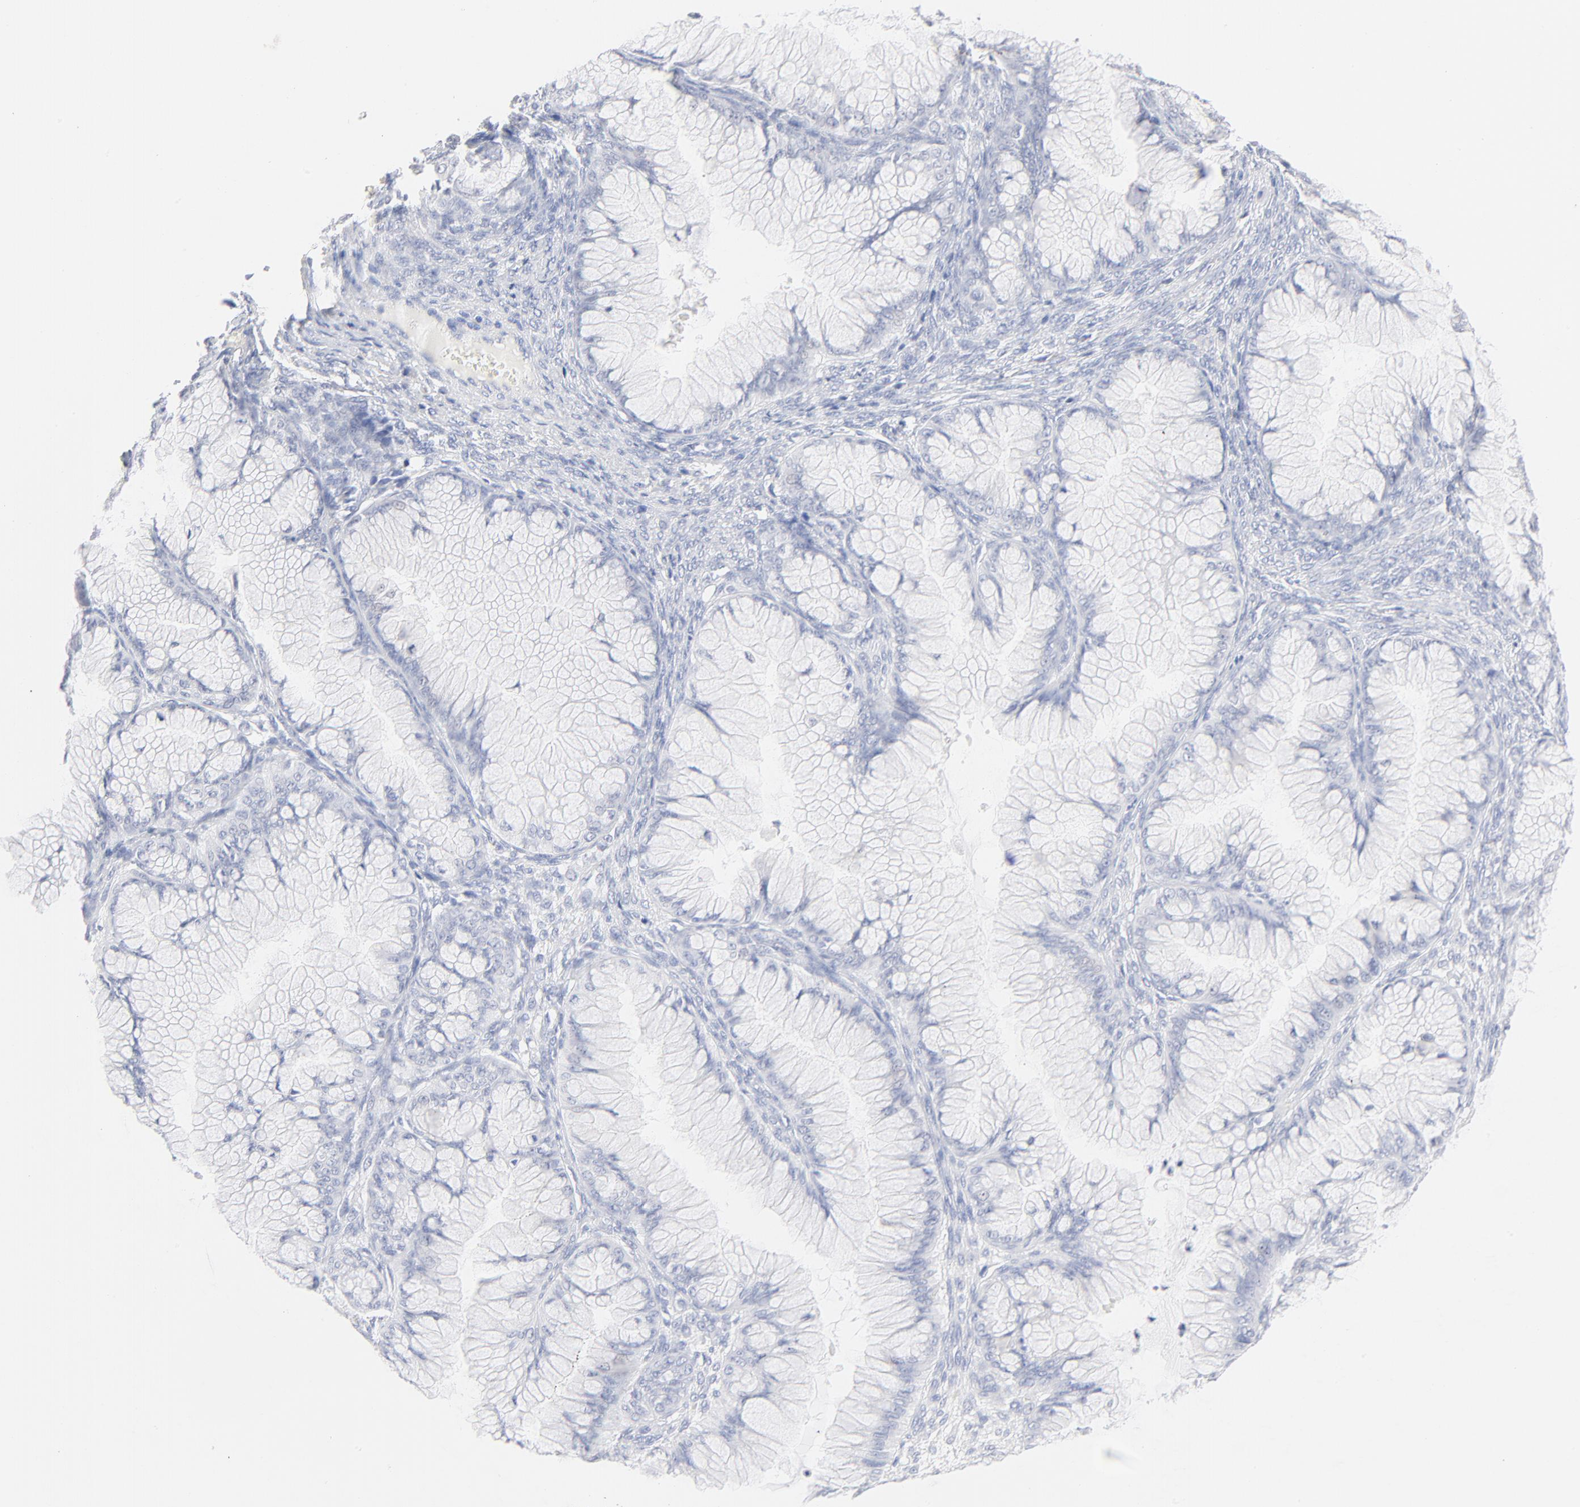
{"staining": {"intensity": "negative", "quantity": "none", "location": "none"}, "tissue": "ovarian cancer", "cell_type": "Tumor cells", "image_type": "cancer", "snomed": [{"axis": "morphology", "description": "Cystadenocarcinoma, mucinous, NOS"}, {"axis": "topography", "description": "Ovary"}], "caption": "Immunohistochemical staining of human ovarian cancer demonstrates no significant staining in tumor cells. (Stains: DAB immunohistochemistry (IHC) with hematoxylin counter stain, Microscopy: brightfield microscopy at high magnification).", "gene": "ONECUT1", "patient": {"sex": "female", "age": 63}}